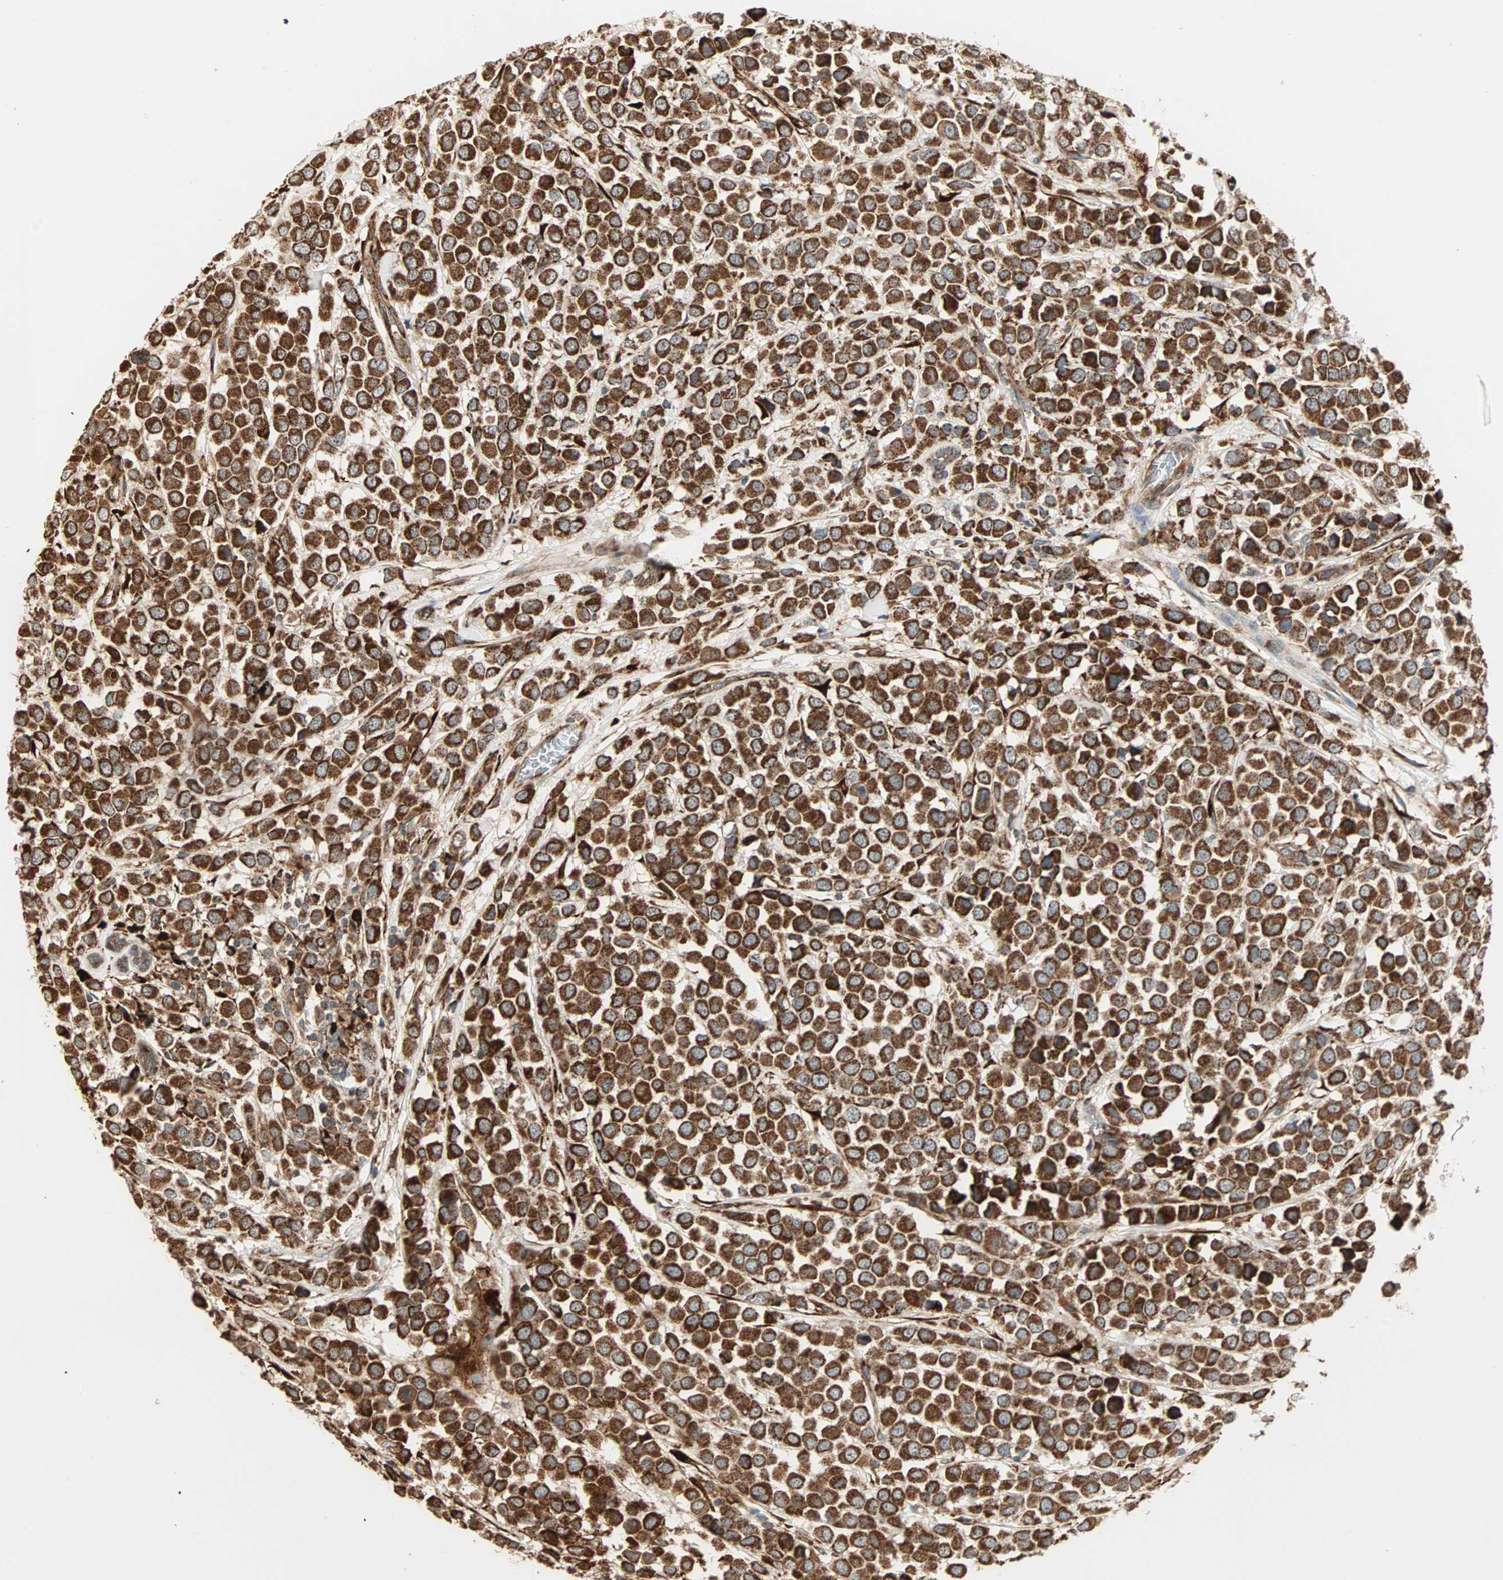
{"staining": {"intensity": "strong", "quantity": ">75%", "location": "cytoplasmic/membranous"}, "tissue": "breast cancer", "cell_type": "Tumor cells", "image_type": "cancer", "snomed": [{"axis": "morphology", "description": "Duct carcinoma"}, {"axis": "topography", "description": "Breast"}], "caption": "Tumor cells demonstrate strong cytoplasmic/membranous staining in about >75% of cells in breast intraductal carcinoma.", "gene": "P4HA1", "patient": {"sex": "female", "age": 61}}